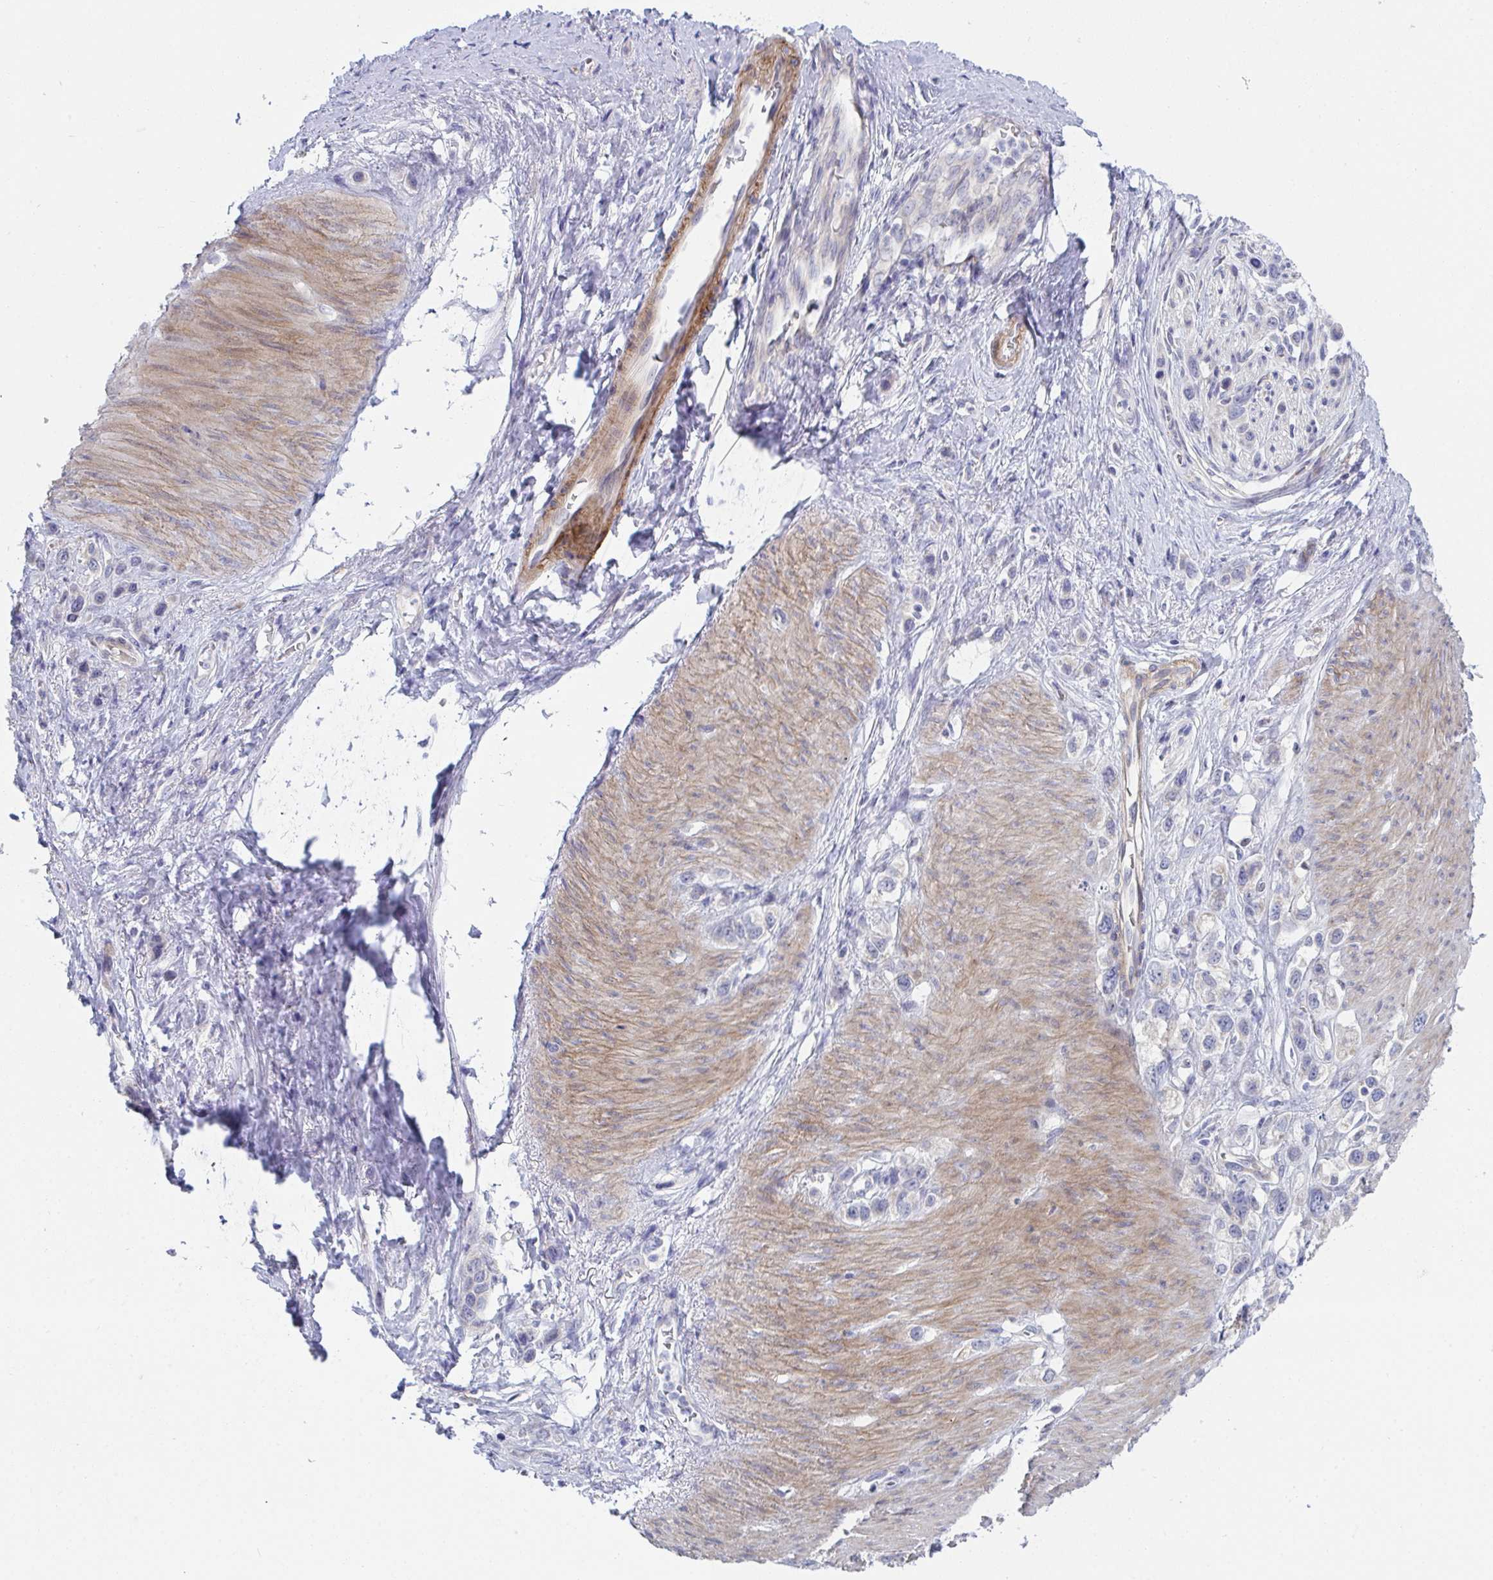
{"staining": {"intensity": "negative", "quantity": "none", "location": "none"}, "tissue": "stomach cancer", "cell_type": "Tumor cells", "image_type": "cancer", "snomed": [{"axis": "morphology", "description": "Adenocarcinoma, NOS"}, {"axis": "topography", "description": "Stomach"}], "caption": "DAB immunohistochemical staining of human stomach cancer shows no significant expression in tumor cells. Brightfield microscopy of immunohistochemistry stained with DAB (3,3'-diaminobenzidine) (brown) and hematoxylin (blue), captured at high magnification.", "gene": "VWDE", "patient": {"sex": "female", "age": 65}}